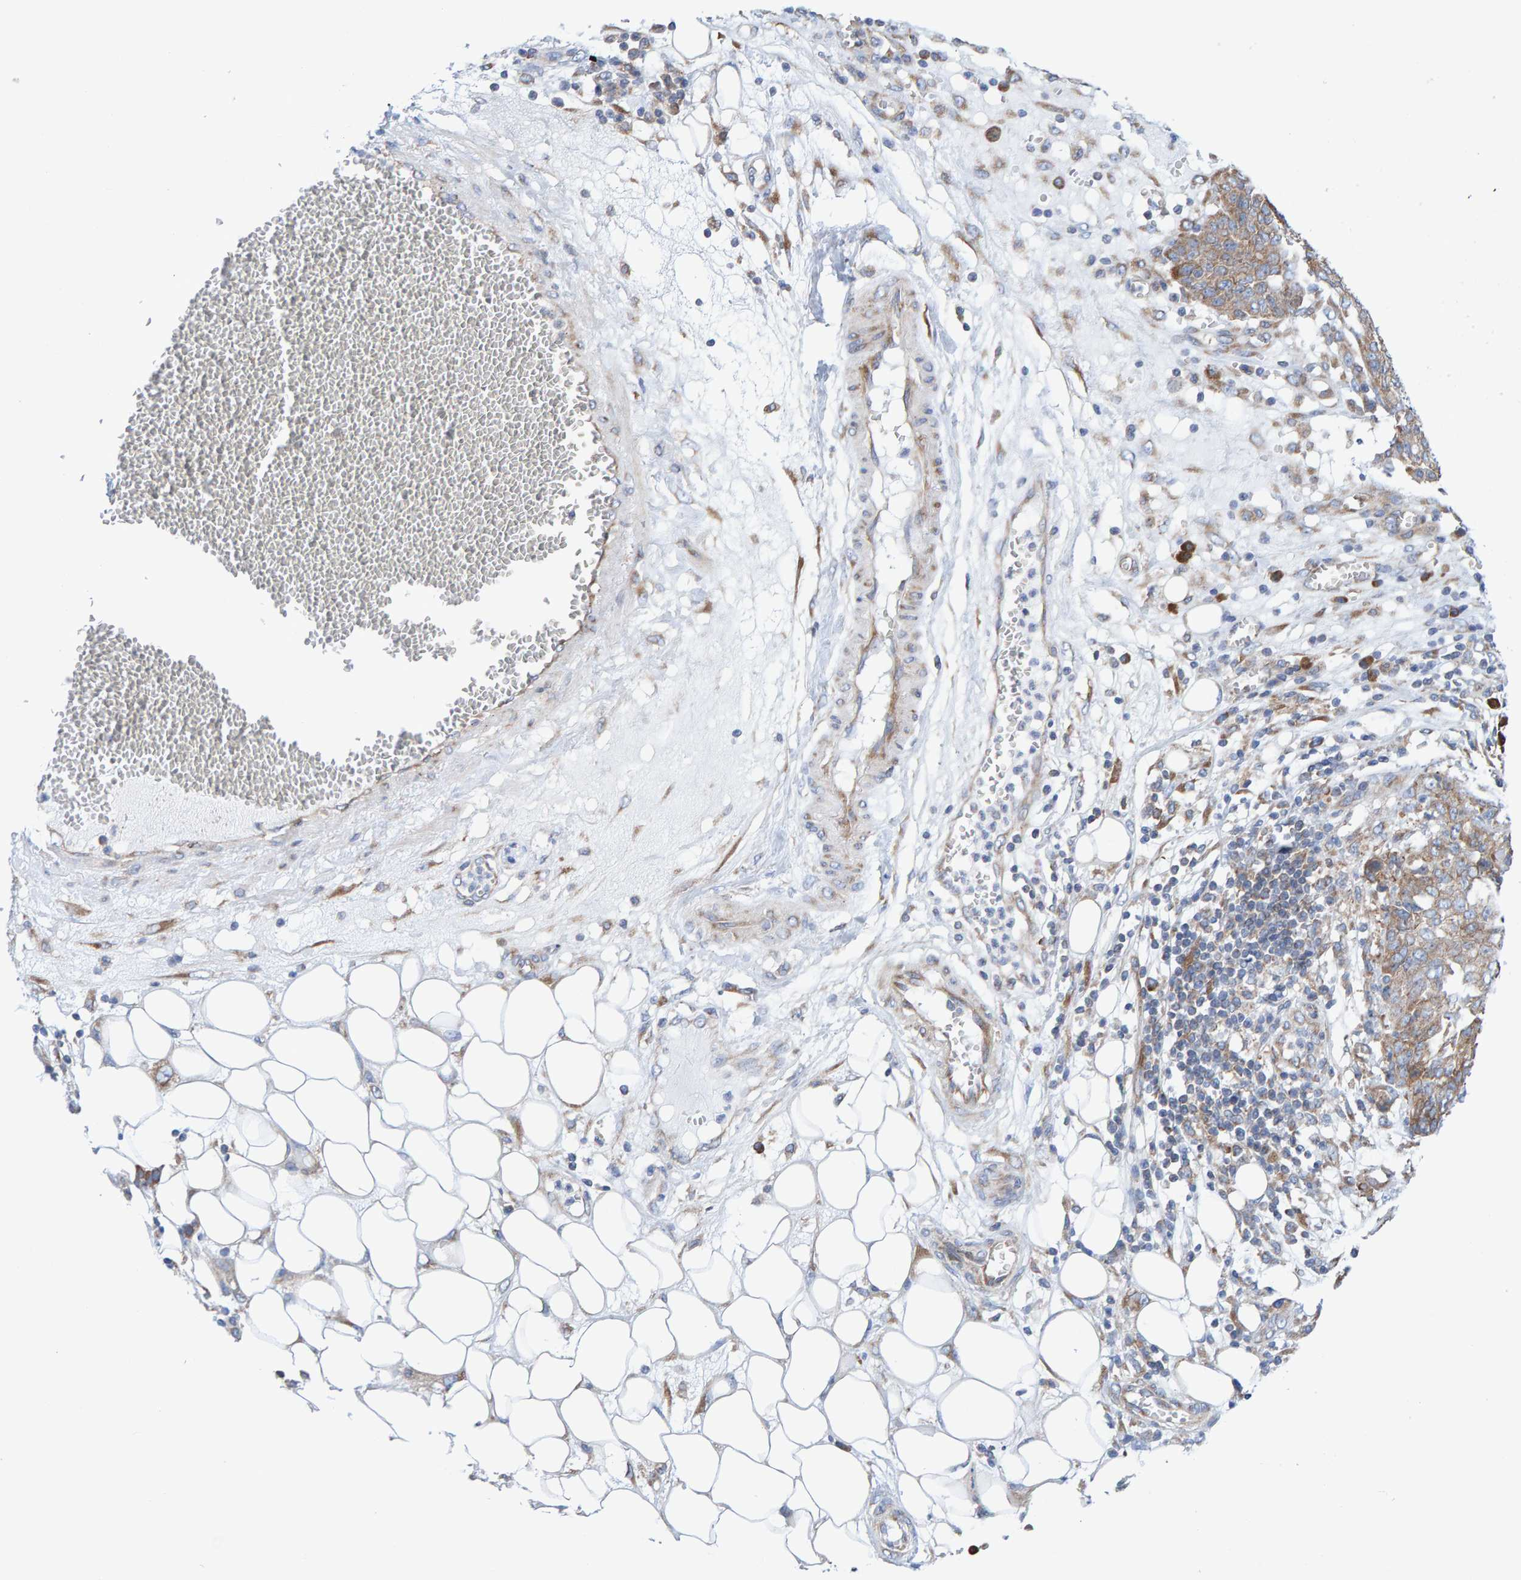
{"staining": {"intensity": "weak", "quantity": ">75%", "location": "cytoplasmic/membranous"}, "tissue": "ovarian cancer", "cell_type": "Tumor cells", "image_type": "cancer", "snomed": [{"axis": "morphology", "description": "Cystadenocarcinoma, serous, NOS"}, {"axis": "topography", "description": "Soft tissue"}, {"axis": "topography", "description": "Ovary"}], "caption": "Ovarian cancer (serous cystadenocarcinoma) was stained to show a protein in brown. There is low levels of weak cytoplasmic/membranous expression in approximately >75% of tumor cells. The protein is shown in brown color, while the nuclei are stained blue.", "gene": "CDK5RAP3", "patient": {"sex": "female", "age": 57}}